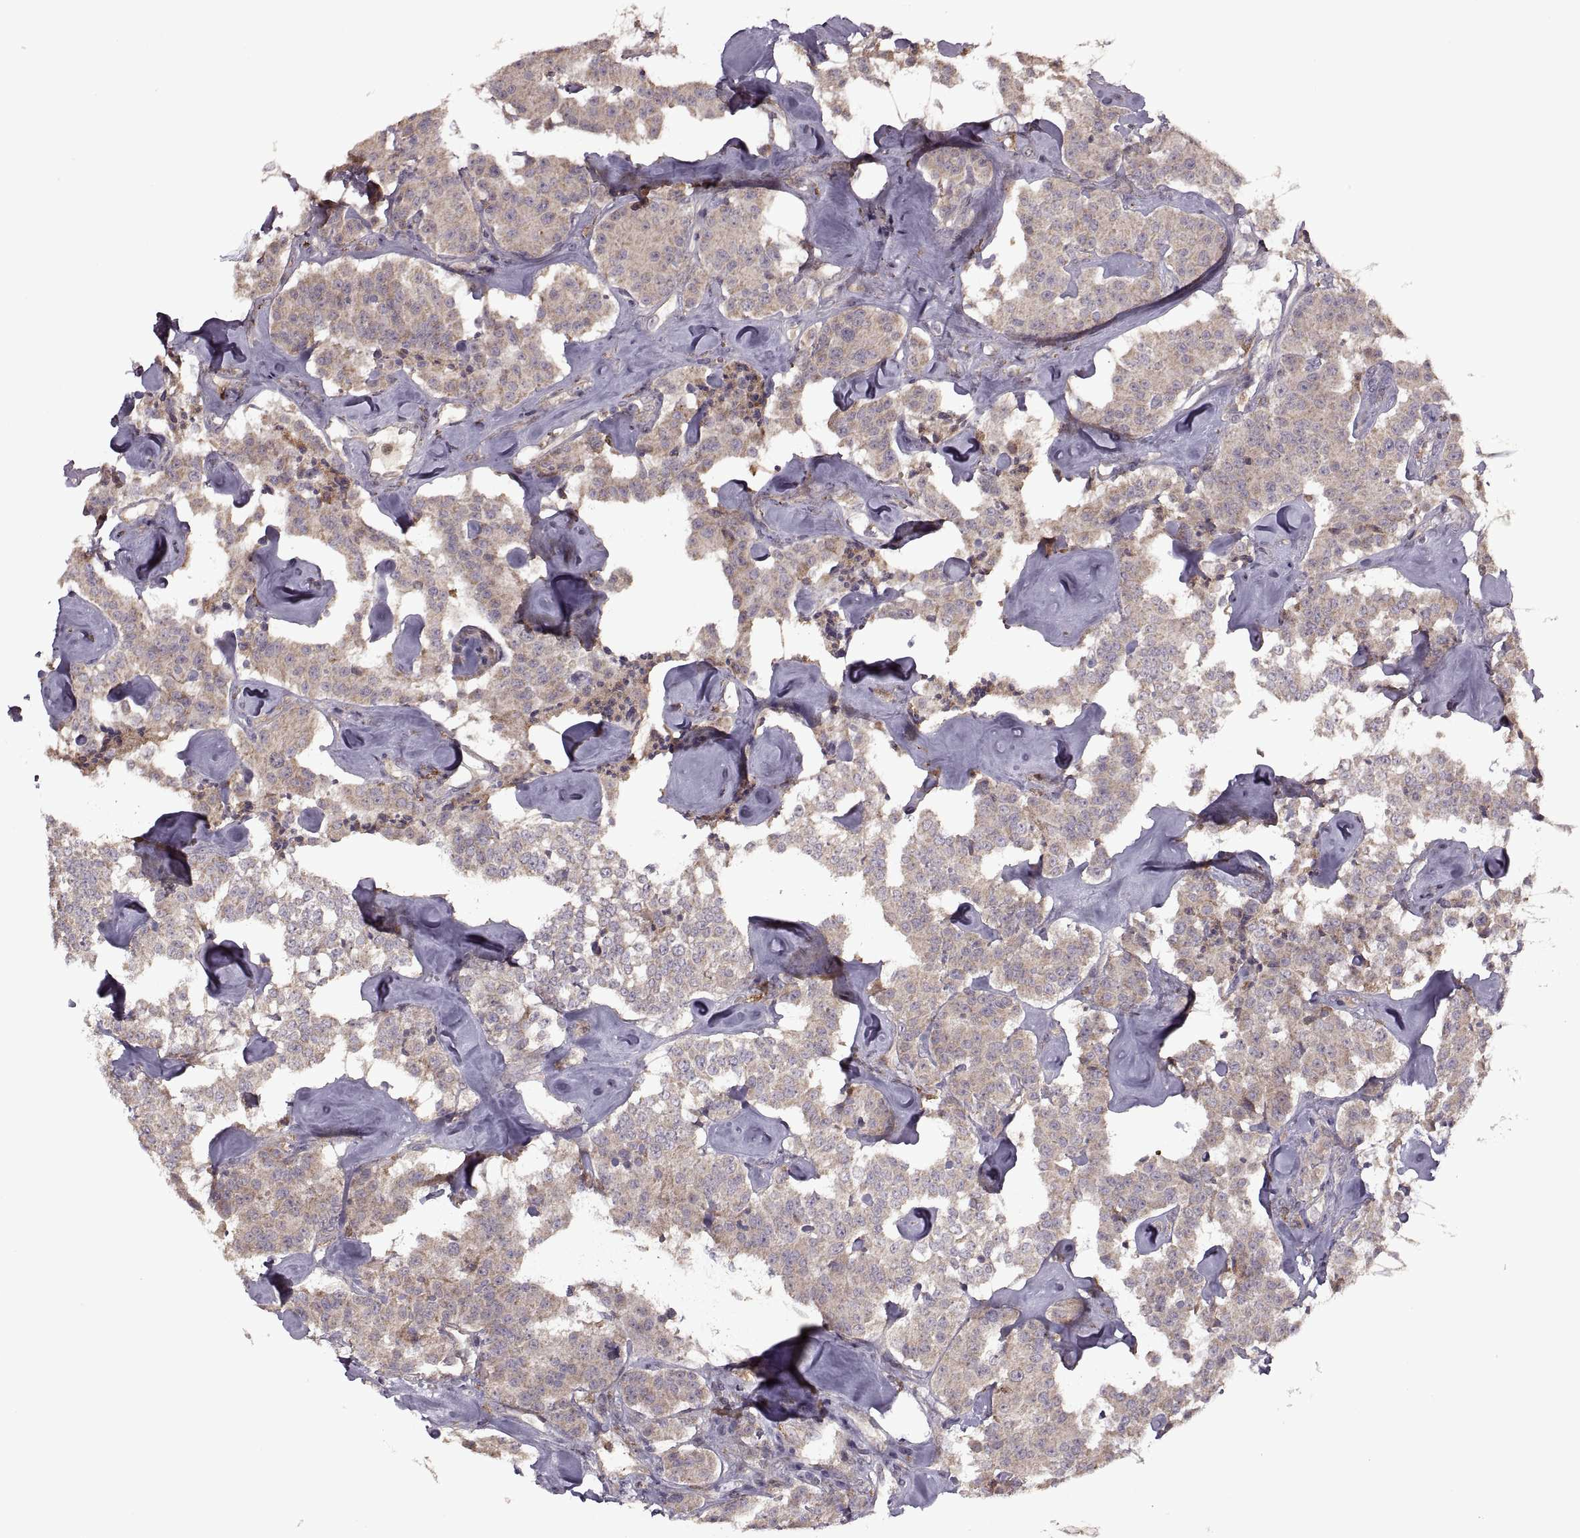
{"staining": {"intensity": "weak", "quantity": ">75%", "location": "cytoplasmic/membranous"}, "tissue": "carcinoid", "cell_type": "Tumor cells", "image_type": "cancer", "snomed": [{"axis": "morphology", "description": "Carcinoid, malignant, NOS"}, {"axis": "topography", "description": "Pancreas"}], "caption": "IHC (DAB (3,3'-diaminobenzidine)) staining of human carcinoid exhibits weak cytoplasmic/membranous protein staining in about >75% of tumor cells.", "gene": "PIERCE1", "patient": {"sex": "male", "age": 41}}